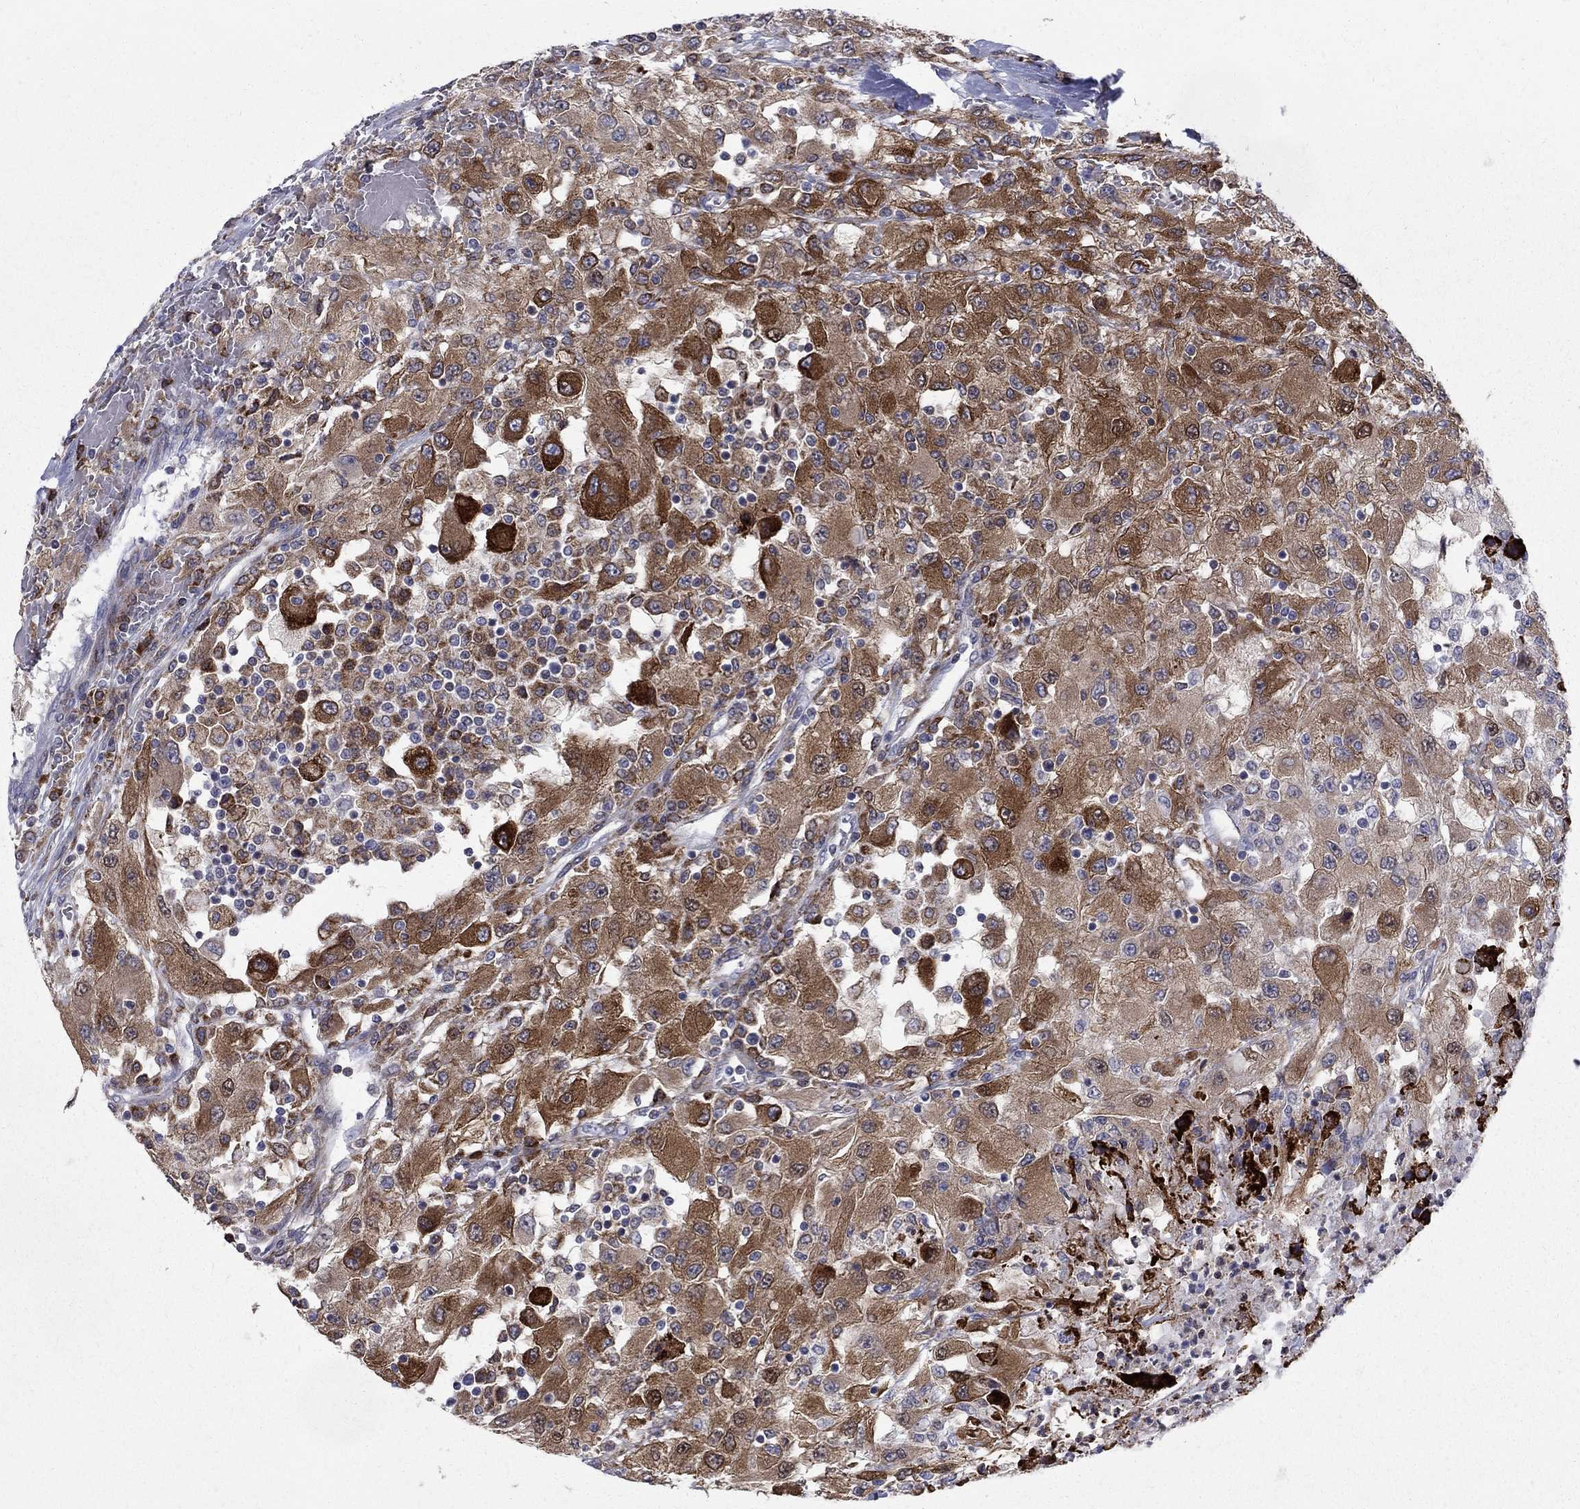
{"staining": {"intensity": "strong", "quantity": "25%-75%", "location": "cytoplasmic/membranous"}, "tissue": "renal cancer", "cell_type": "Tumor cells", "image_type": "cancer", "snomed": [{"axis": "morphology", "description": "Adenocarcinoma, NOS"}, {"axis": "topography", "description": "Kidney"}], "caption": "Renal cancer stained with DAB (3,3'-diaminobenzidine) immunohistochemistry (IHC) reveals high levels of strong cytoplasmic/membranous positivity in about 25%-75% of tumor cells.", "gene": "CAB39L", "patient": {"sex": "female", "age": 67}}